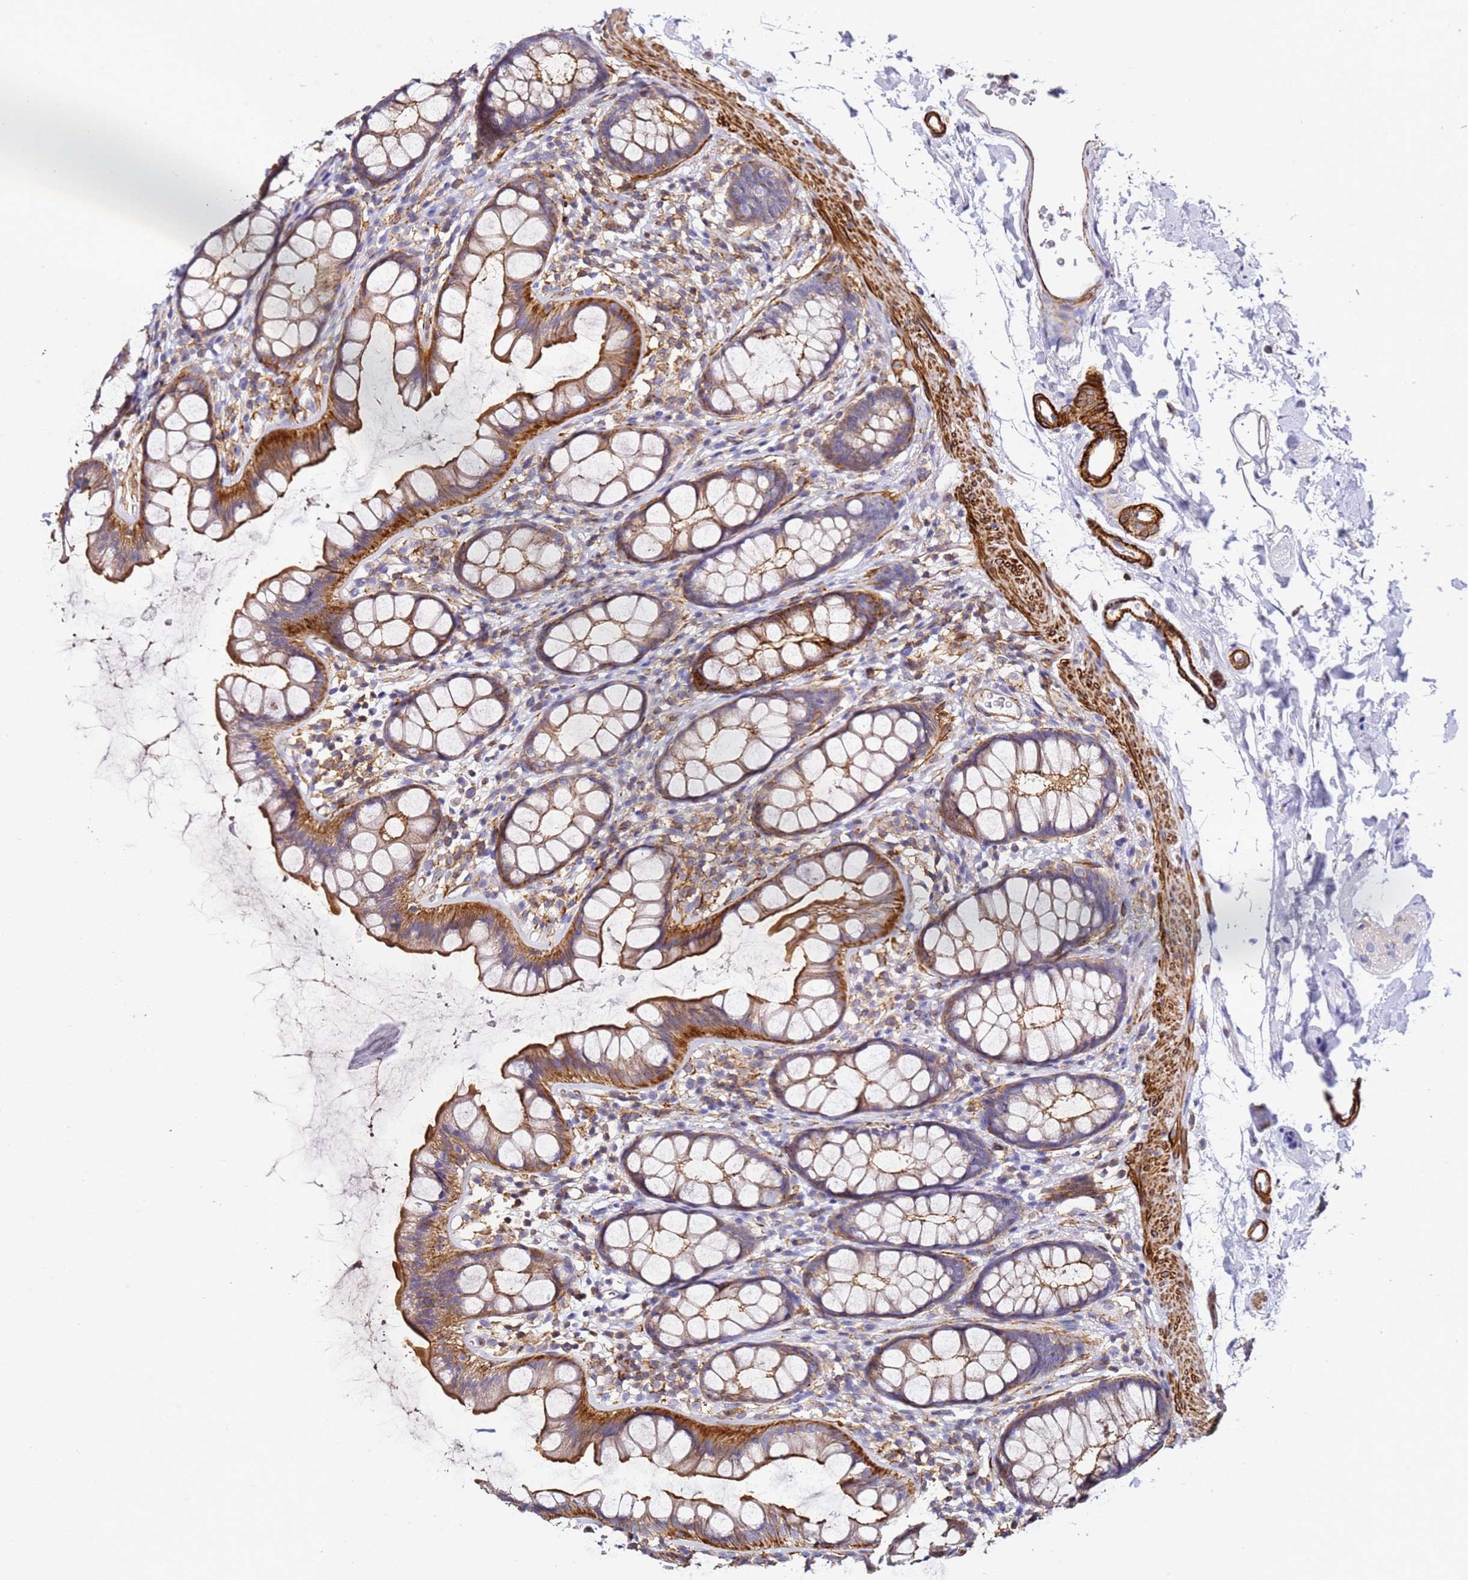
{"staining": {"intensity": "moderate", "quantity": "25%-75%", "location": "cytoplasmic/membranous"}, "tissue": "rectum", "cell_type": "Glandular cells", "image_type": "normal", "snomed": [{"axis": "morphology", "description": "Normal tissue, NOS"}, {"axis": "topography", "description": "Rectum"}], "caption": "Glandular cells exhibit medium levels of moderate cytoplasmic/membranous positivity in approximately 25%-75% of cells in normal human rectum. (DAB (3,3'-diaminobenzidine) = brown stain, brightfield microscopy at high magnification).", "gene": "ZNF671", "patient": {"sex": "female", "age": 65}}